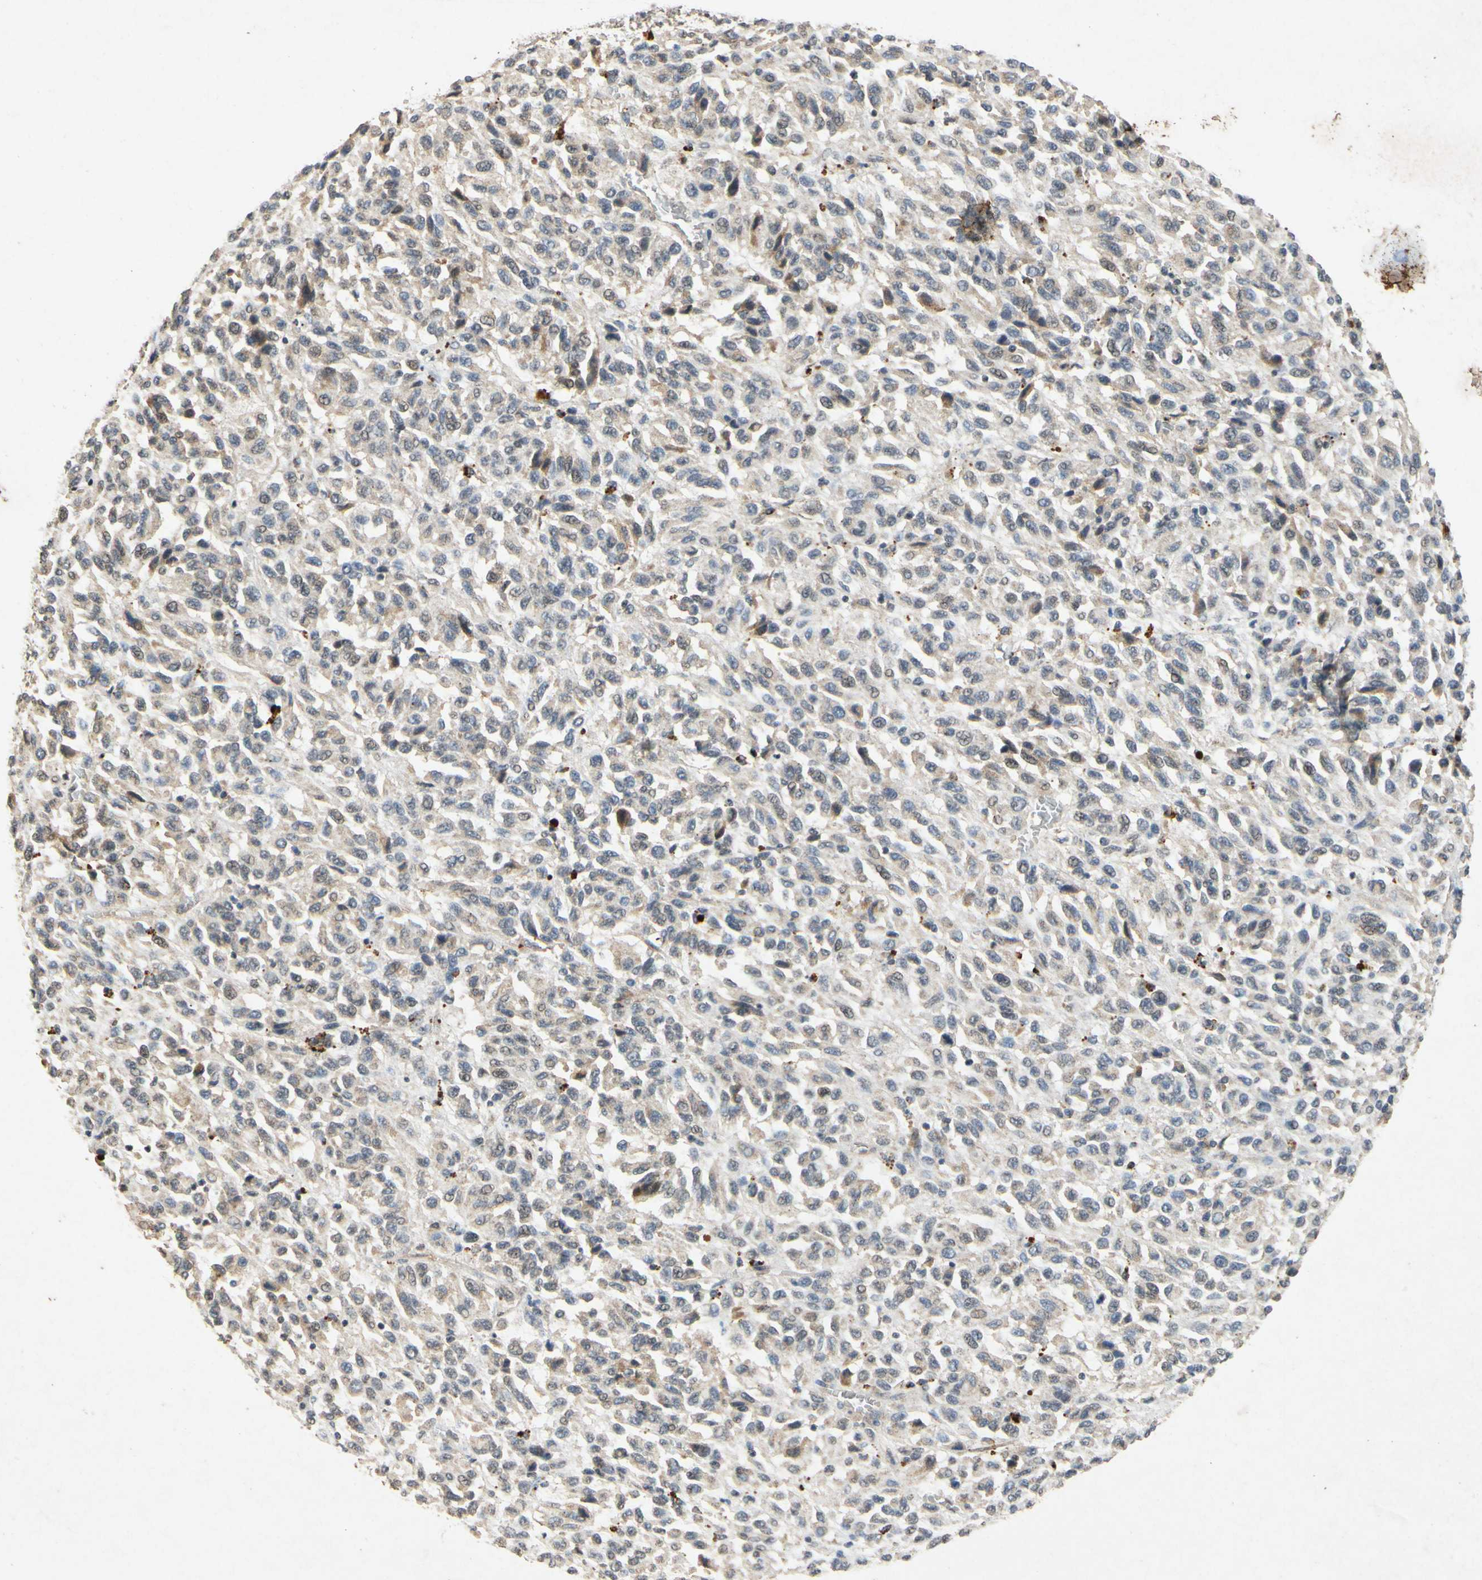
{"staining": {"intensity": "negative", "quantity": "none", "location": "none"}, "tissue": "melanoma", "cell_type": "Tumor cells", "image_type": "cancer", "snomed": [{"axis": "morphology", "description": "Malignant melanoma, Metastatic site"}, {"axis": "topography", "description": "Lung"}], "caption": "This is an immunohistochemistry (IHC) photomicrograph of malignant melanoma (metastatic site). There is no staining in tumor cells.", "gene": "CP", "patient": {"sex": "male", "age": 64}}